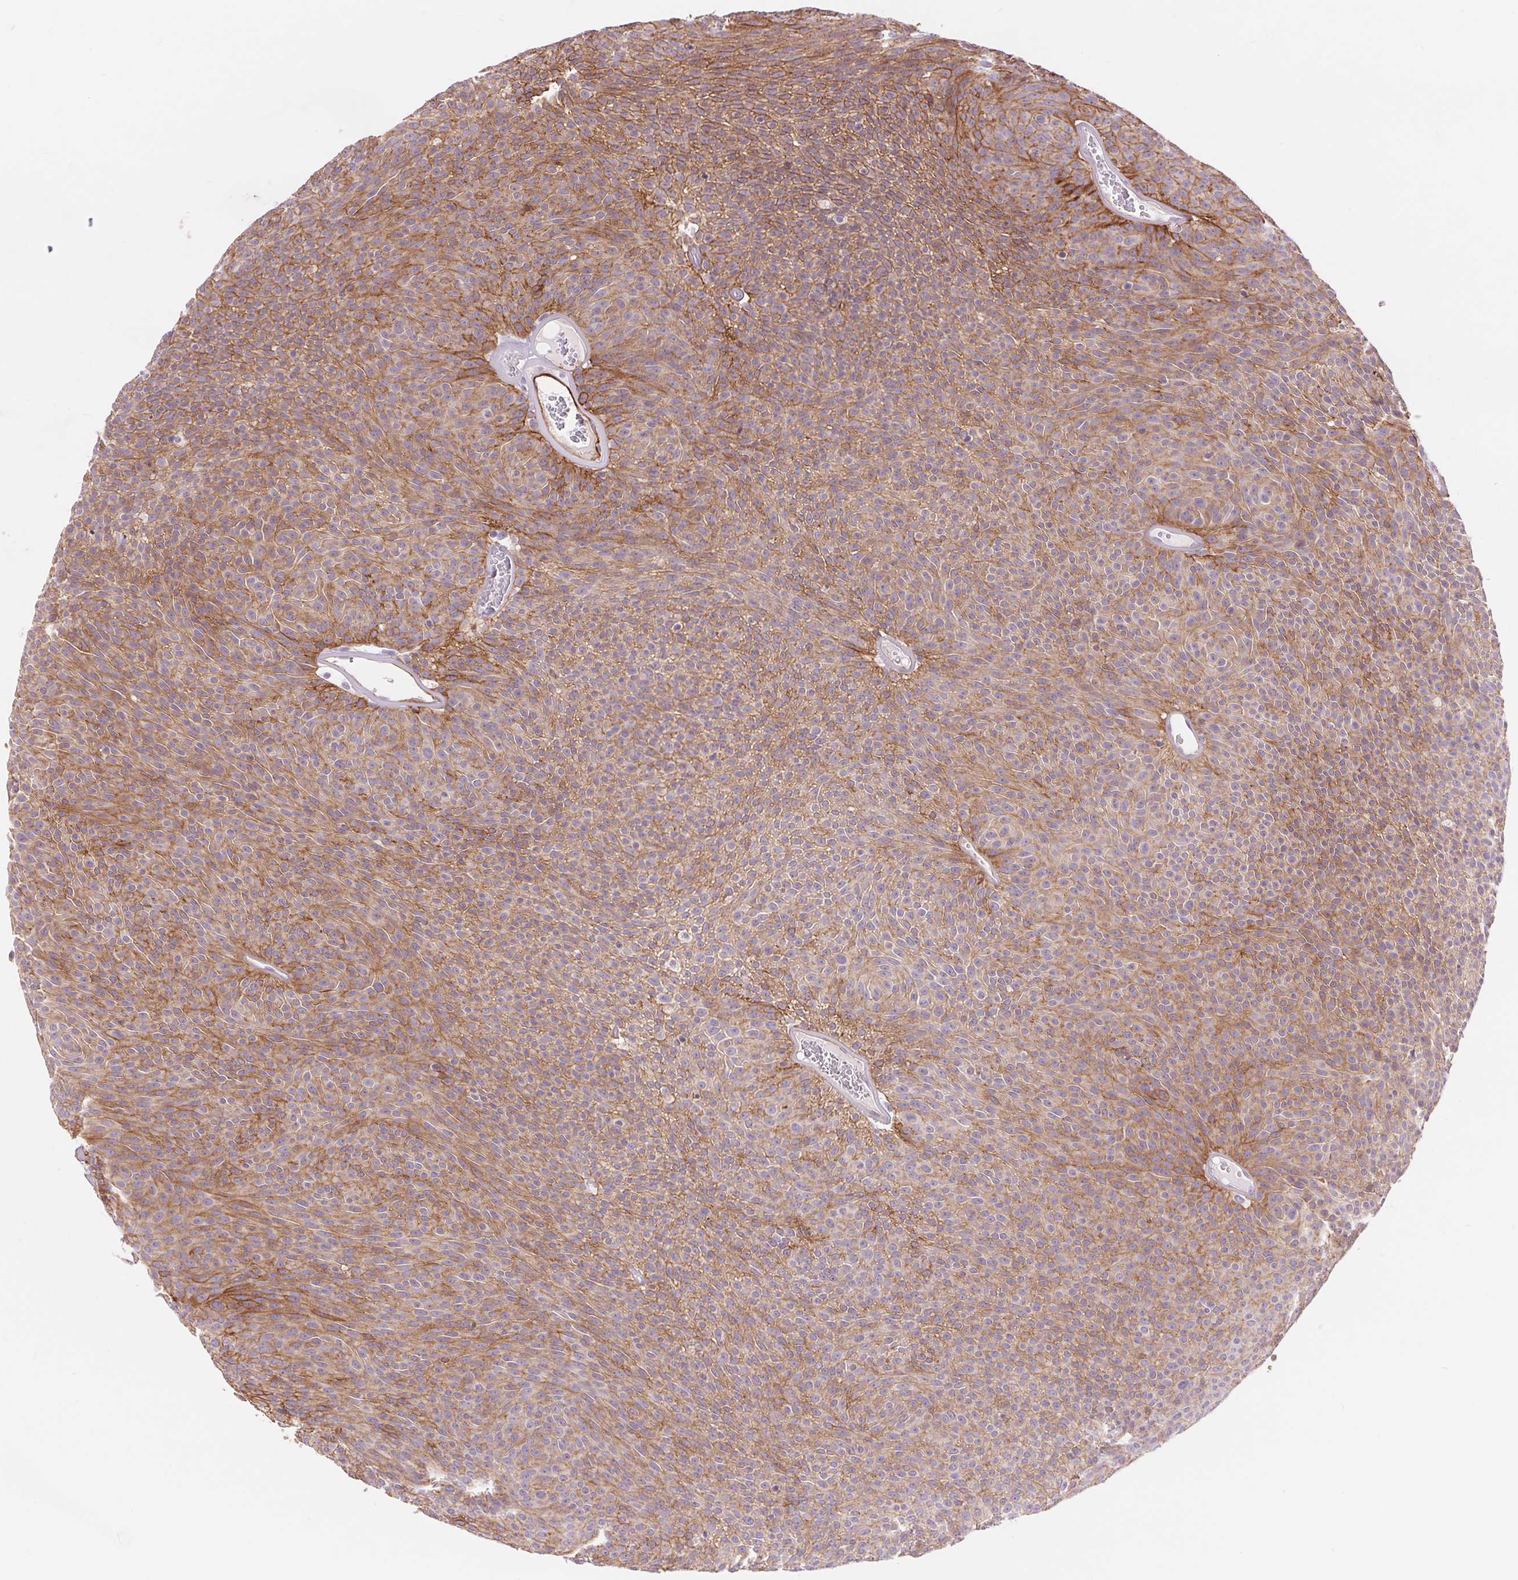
{"staining": {"intensity": "moderate", "quantity": ">75%", "location": "cytoplasmic/membranous"}, "tissue": "urothelial cancer", "cell_type": "Tumor cells", "image_type": "cancer", "snomed": [{"axis": "morphology", "description": "Urothelial carcinoma, Low grade"}, {"axis": "topography", "description": "Urinary bladder"}], "caption": "Tumor cells display medium levels of moderate cytoplasmic/membranous positivity in approximately >75% of cells in human urothelial cancer.", "gene": "DIXDC1", "patient": {"sex": "male", "age": 77}}